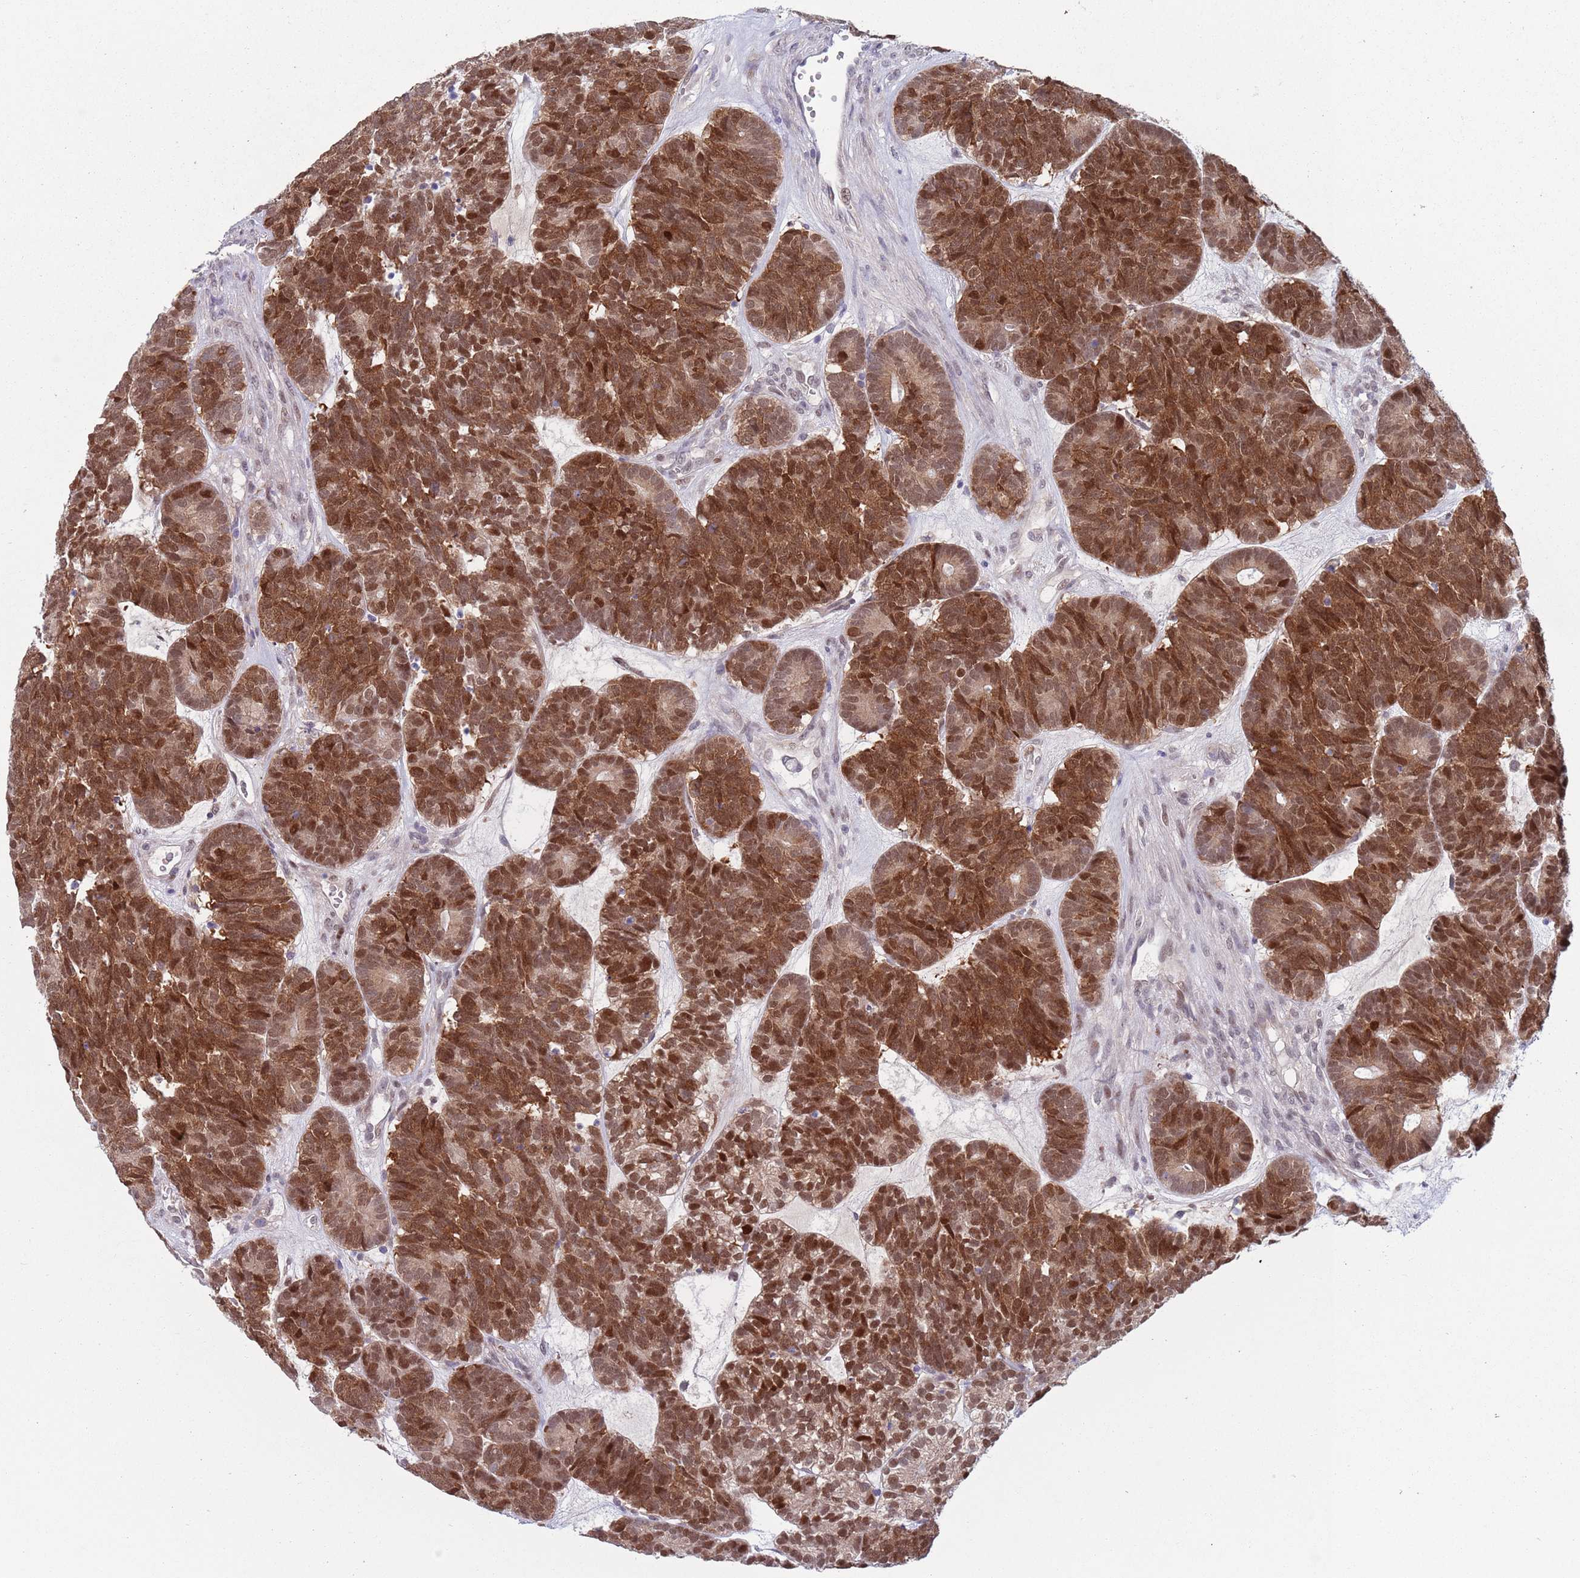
{"staining": {"intensity": "strong", "quantity": ">75%", "location": "cytoplasmic/membranous,nuclear"}, "tissue": "head and neck cancer", "cell_type": "Tumor cells", "image_type": "cancer", "snomed": [{"axis": "morphology", "description": "Adenocarcinoma, NOS"}, {"axis": "topography", "description": "Head-Neck"}], "caption": "Tumor cells show strong cytoplasmic/membranous and nuclear positivity in about >75% of cells in head and neck adenocarcinoma.", "gene": "CLNS1A", "patient": {"sex": "female", "age": 81}}